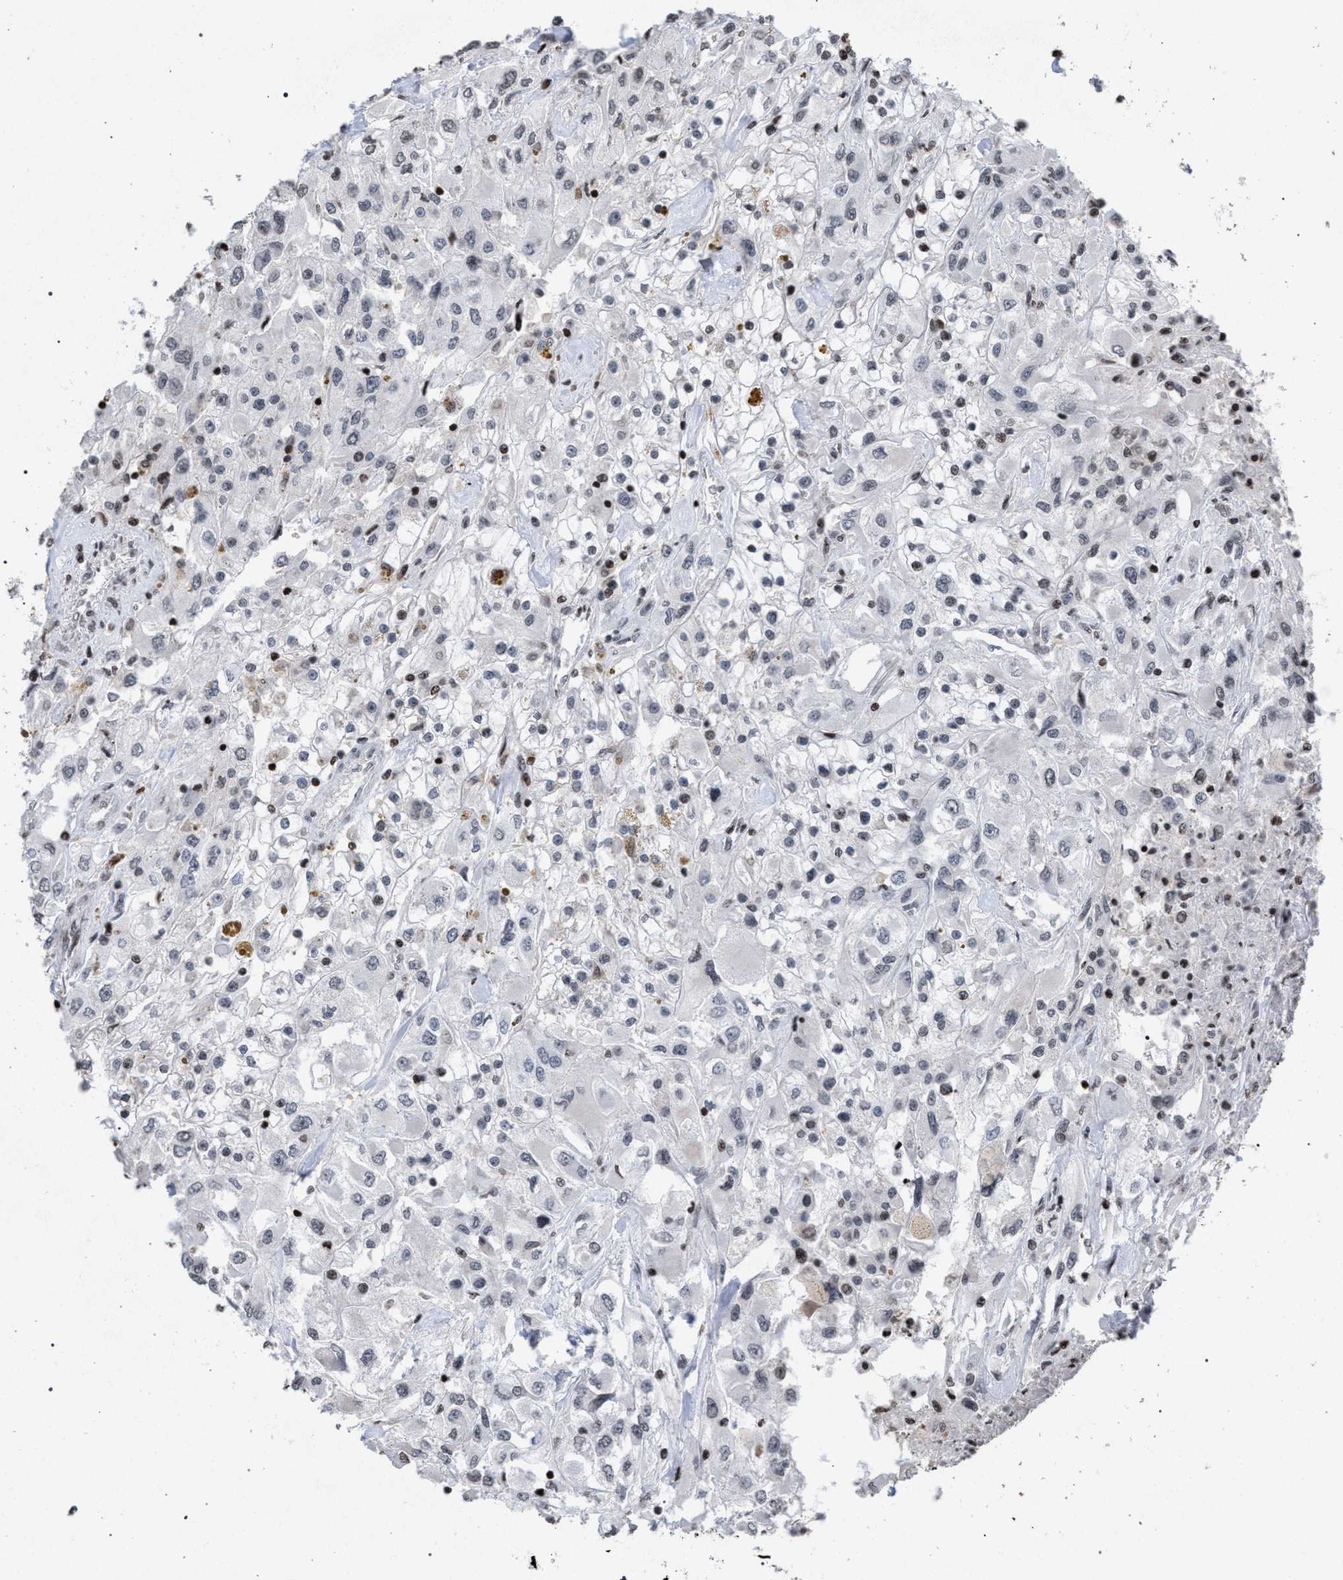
{"staining": {"intensity": "negative", "quantity": "none", "location": "none"}, "tissue": "renal cancer", "cell_type": "Tumor cells", "image_type": "cancer", "snomed": [{"axis": "morphology", "description": "Adenocarcinoma, NOS"}, {"axis": "topography", "description": "Kidney"}], "caption": "The immunohistochemistry (IHC) micrograph has no significant positivity in tumor cells of adenocarcinoma (renal) tissue.", "gene": "FOXD3", "patient": {"sex": "female", "age": 52}}